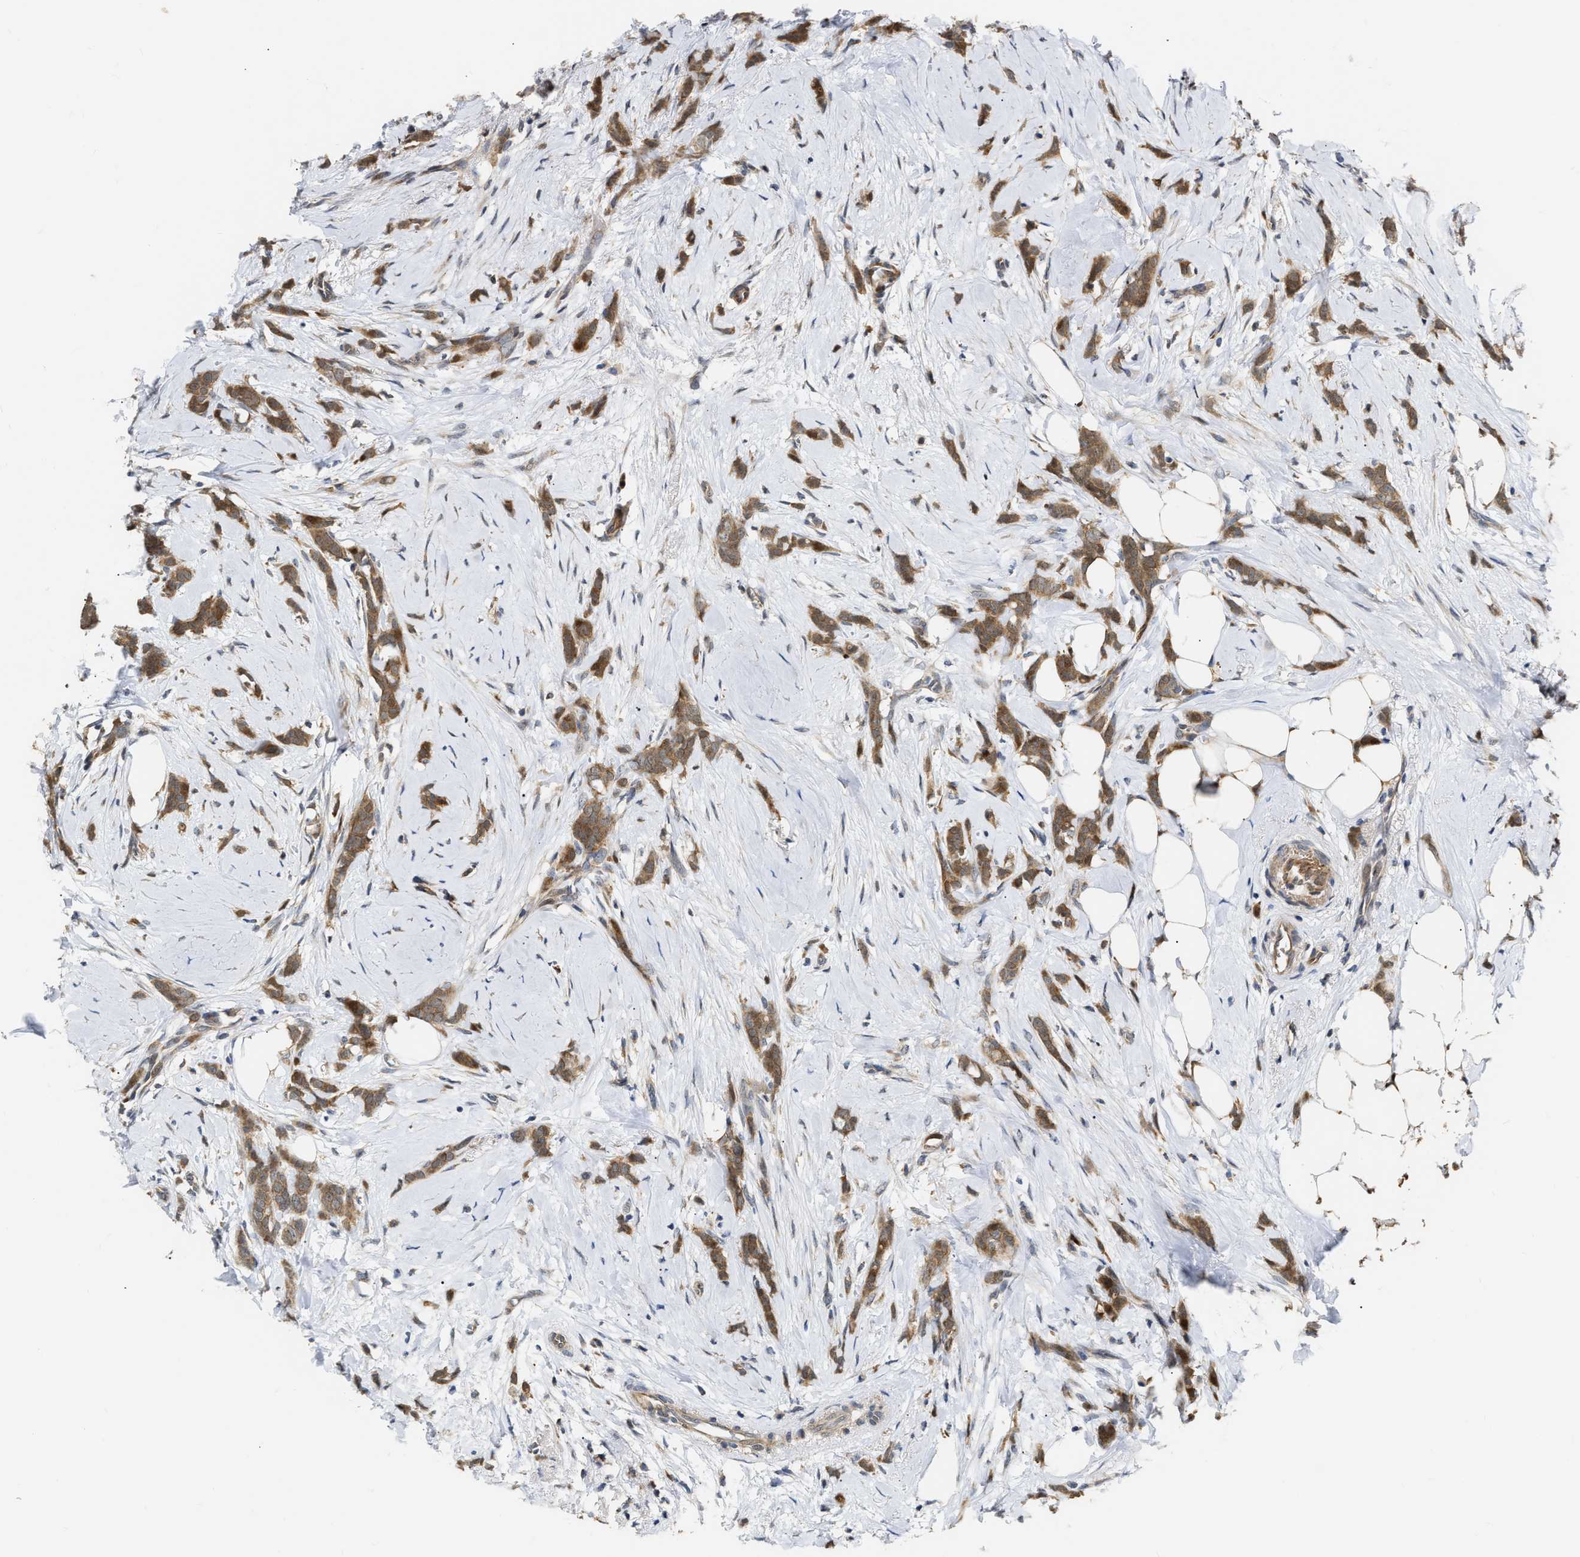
{"staining": {"intensity": "moderate", "quantity": ">75%", "location": "cytoplasmic/membranous"}, "tissue": "breast cancer", "cell_type": "Tumor cells", "image_type": "cancer", "snomed": [{"axis": "morphology", "description": "Lobular carcinoma, in situ"}, {"axis": "morphology", "description": "Lobular carcinoma"}, {"axis": "topography", "description": "Breast"}], "caption": "Immunohistochemistry (IHC) histopathology image of human breast lobular carcinoma in situ stained for a protein (brown), which exhibits medium levels of moderate cytoplasmic/membranous expression in about >75% of tumor cells.", "gene": "EXTL2", "patient": {"sex": "female", "age": 41}}